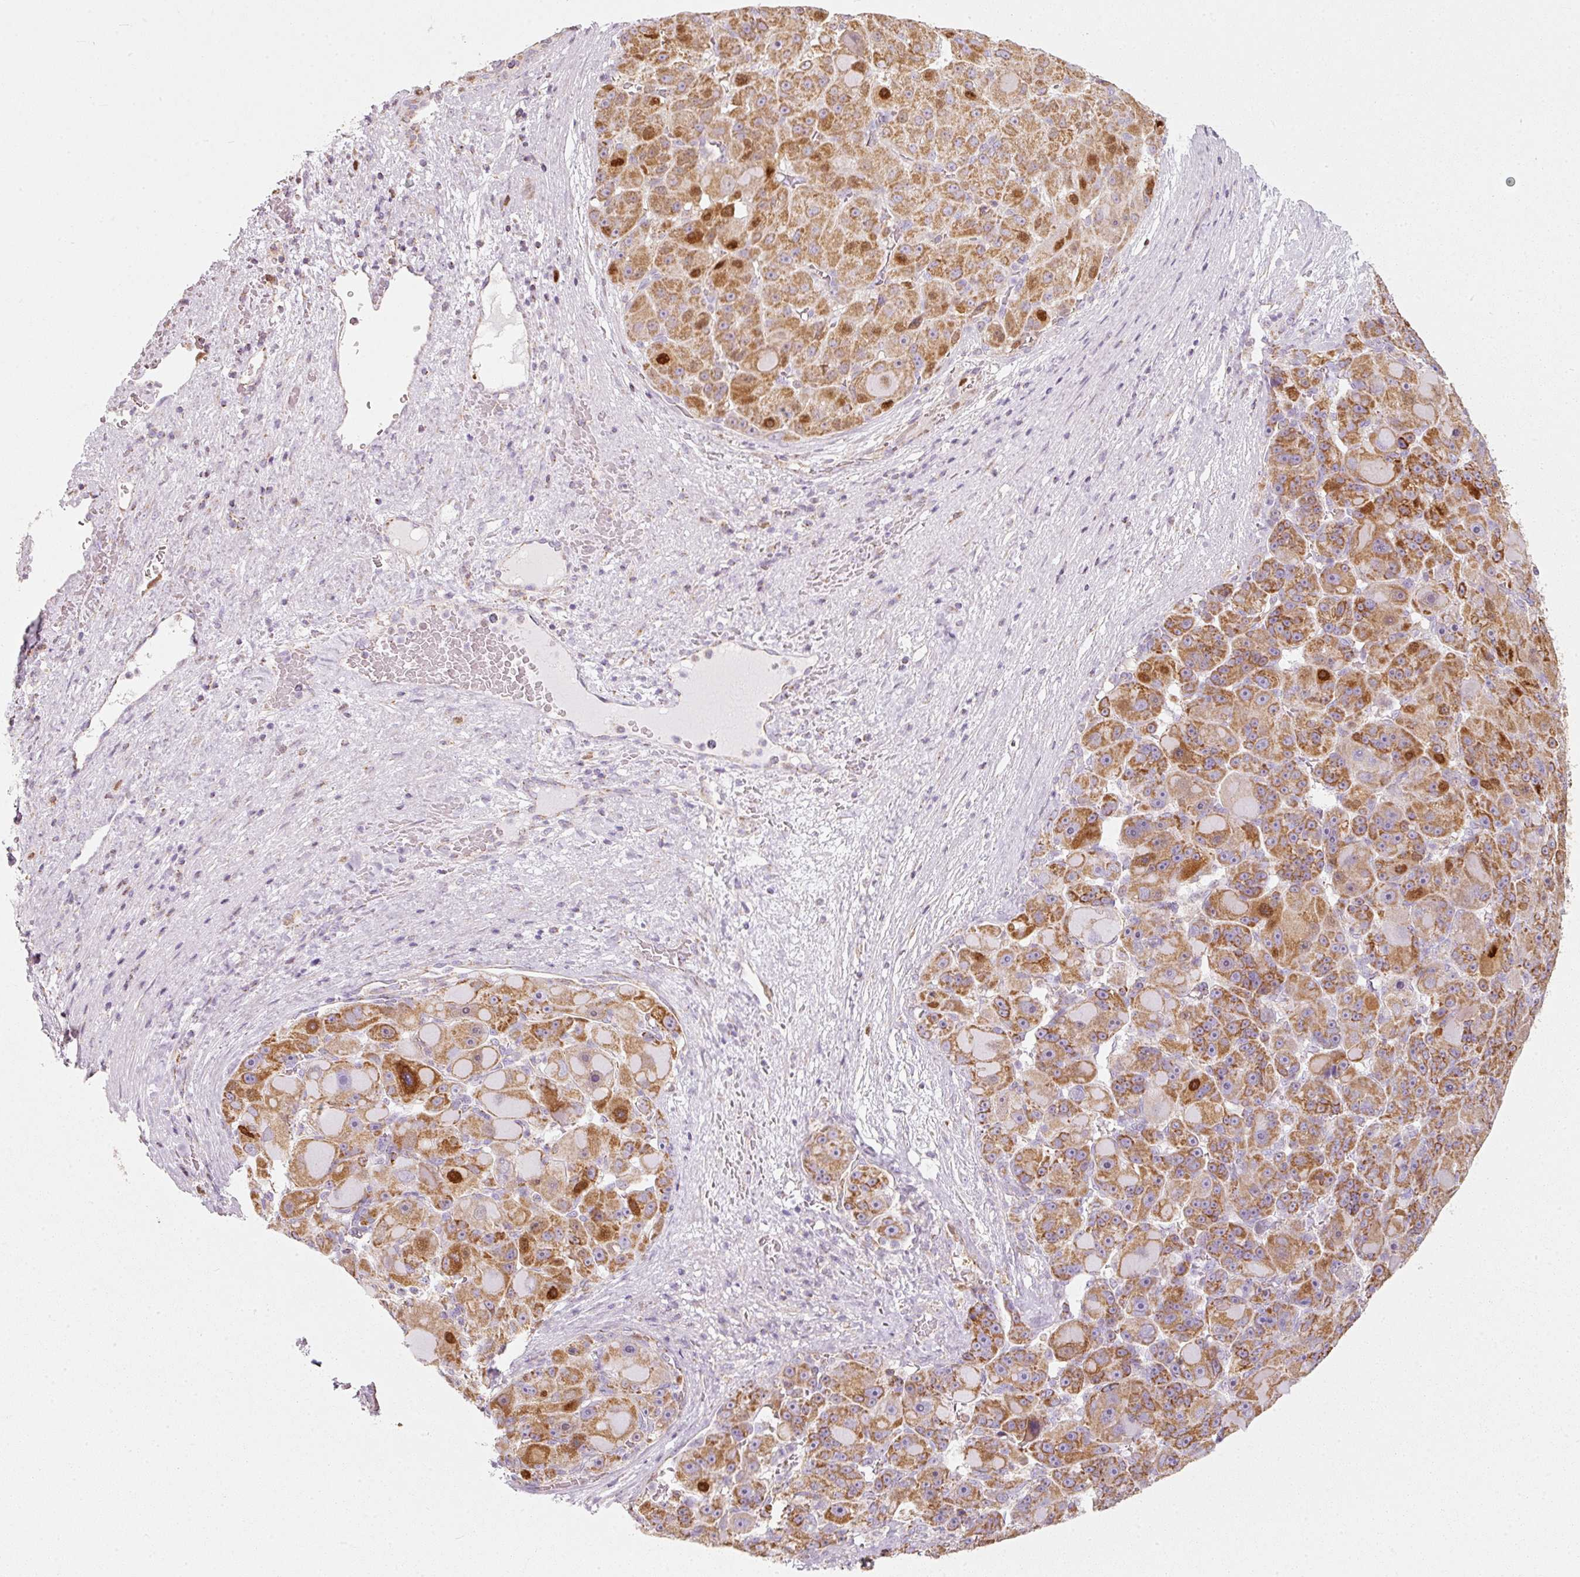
{"staining": {"intensity": "strong", "quantity": "25%-75%", "location": "cytoplasmic/membranous,nuclear"}, "tissue": "liver cancer", "cell_type": "Tumor cells", "image_type": "cancer", "snomed": [{"axis": "morphology", "description": "Carcinoma, Hepatocellular, NOS"}, {"axis": "topography", "description": "Liver"}], "caption": "A photomicrograph of liver cancer stained for a protein reveals strong cytoplasmic/membranous and nuclear brown staining in tumor cells. The protein is shown in brown color, while the nuclei are stained blue.", "gene": "DUT", "patient": {"sex": "male", "age": 76}}